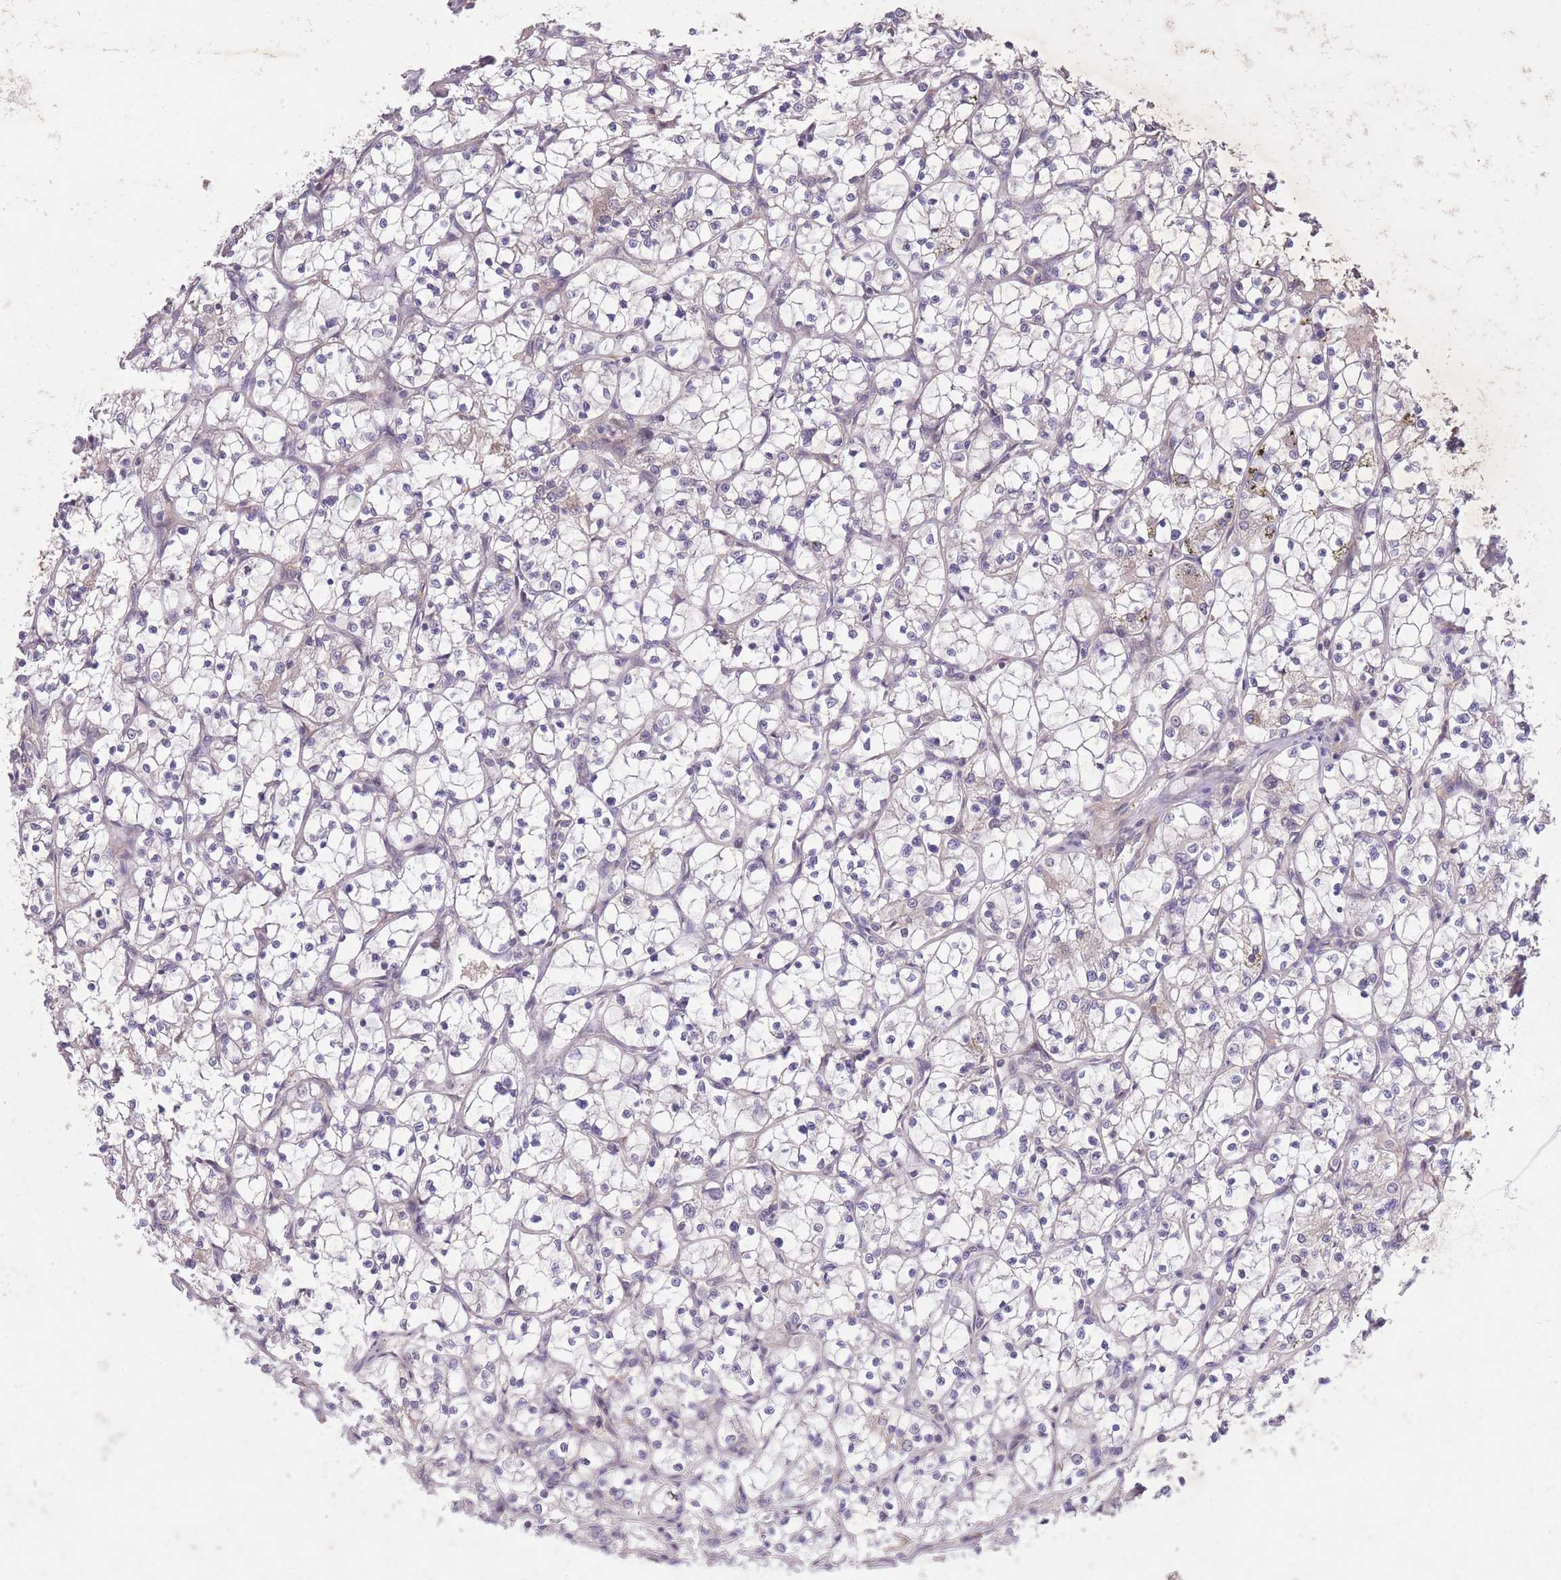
{"staining": {"intensity": "negative", "quantity": "none", "location": "none"}, "tissue": "renal cancer", "cell_type": "Tumor cells", "image_type": "cancer", "snomed": [{"axis": "morphology", "description": "Adenocarcinoma, NOS"}, {"axis": "topography", "description": "Kidney"}], "caption": "Immunohistochemical staining of renal adenocarcinoma reveals no significant expression in tumor cells.", "gene": "OR2V2", "patient": {"sex": "female", "age": 69}}